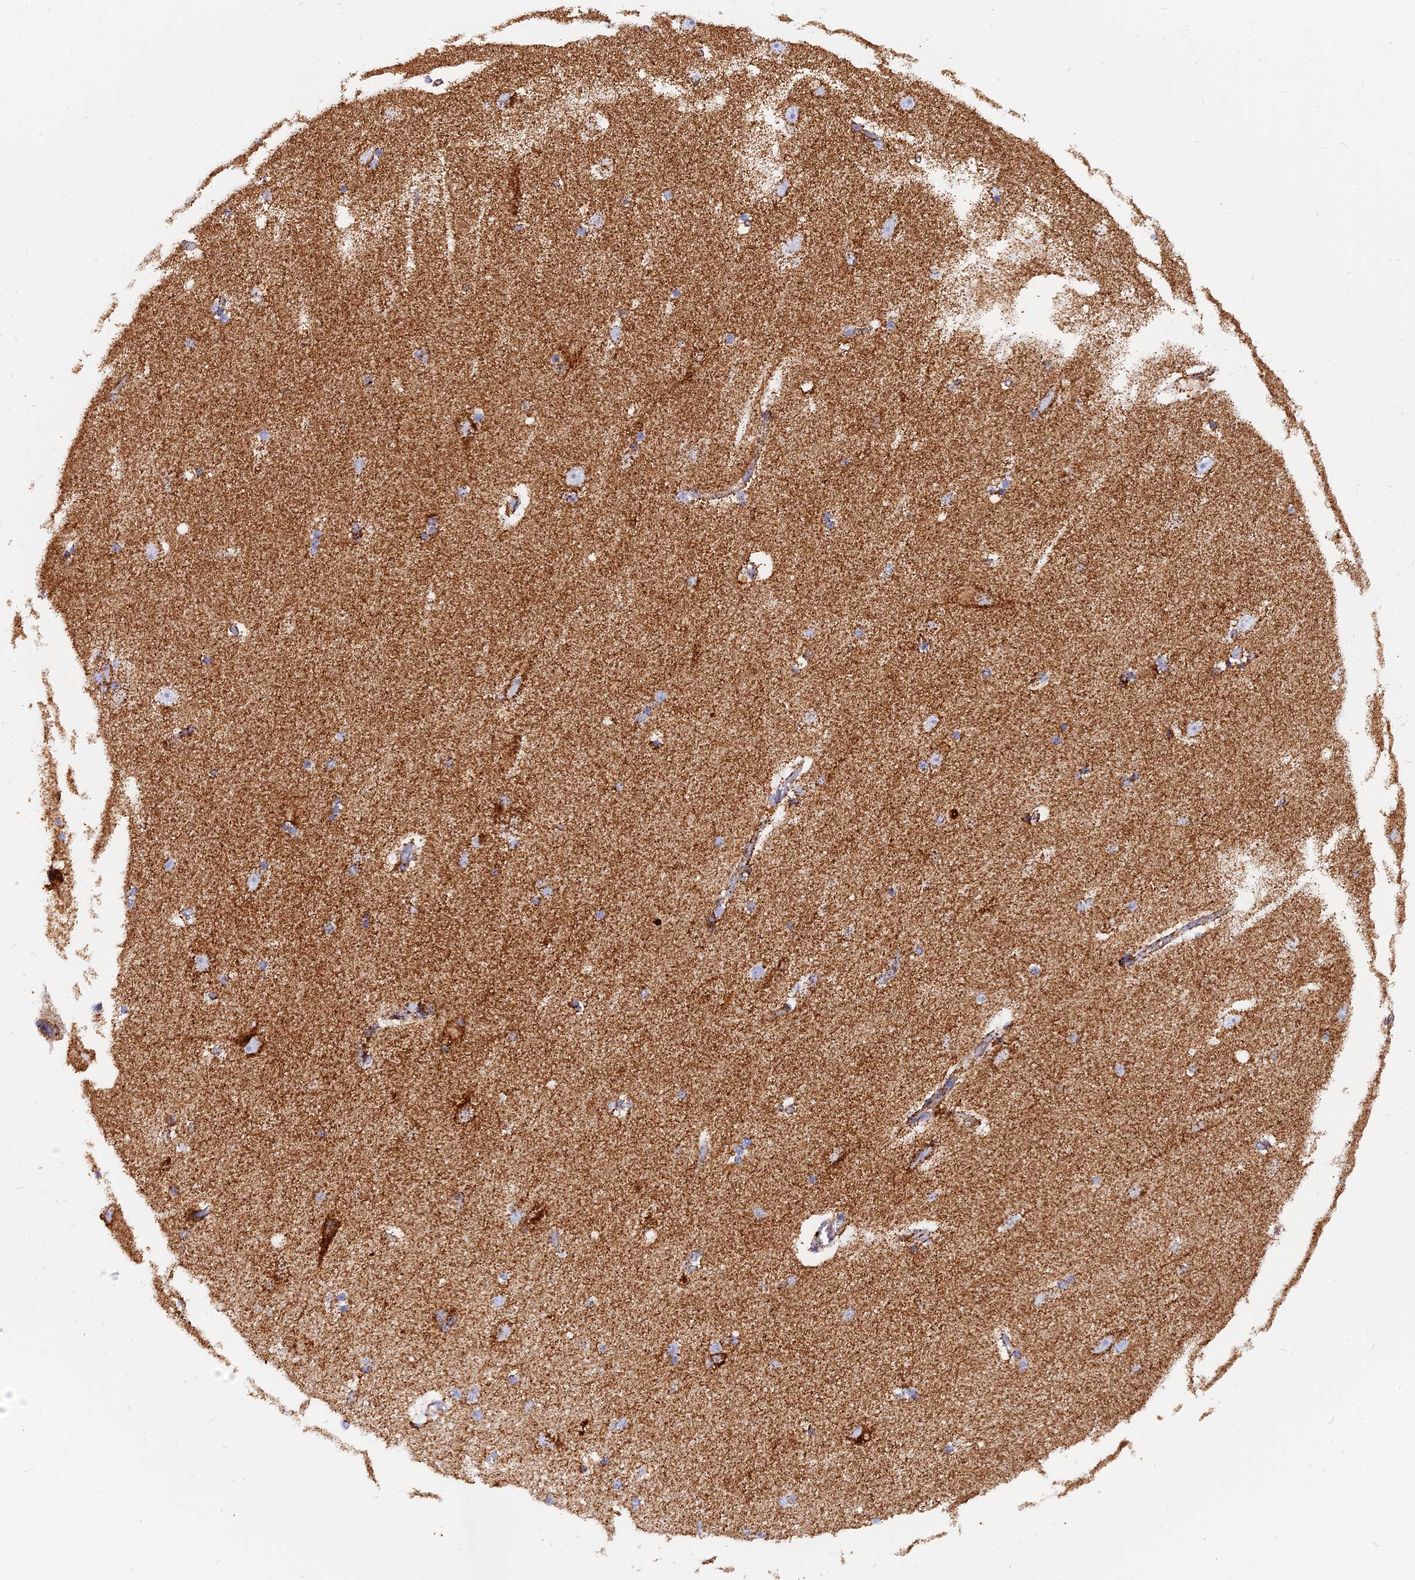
{"staining": {"intensity": "strong", "quantity": "<25%", "location": "cytoplasmic/membranous"}, "tissue": "hippocampus", "cell_type": "Glial cells", "image_type": "normal", "snomed": [{"axis": "morphology", "description": "Normal tissue, NOS"}, {"axis": "topography", "description": "Hippocampus"}], "caption": "Hippocampus stained with immunohistochemistry (IHC) exhibits strong cytoplasmic/membranous expression in approximately <25% of glial cells.", "gene": "NDUFB6", "patient": {"sex": "female", "age": 54}}